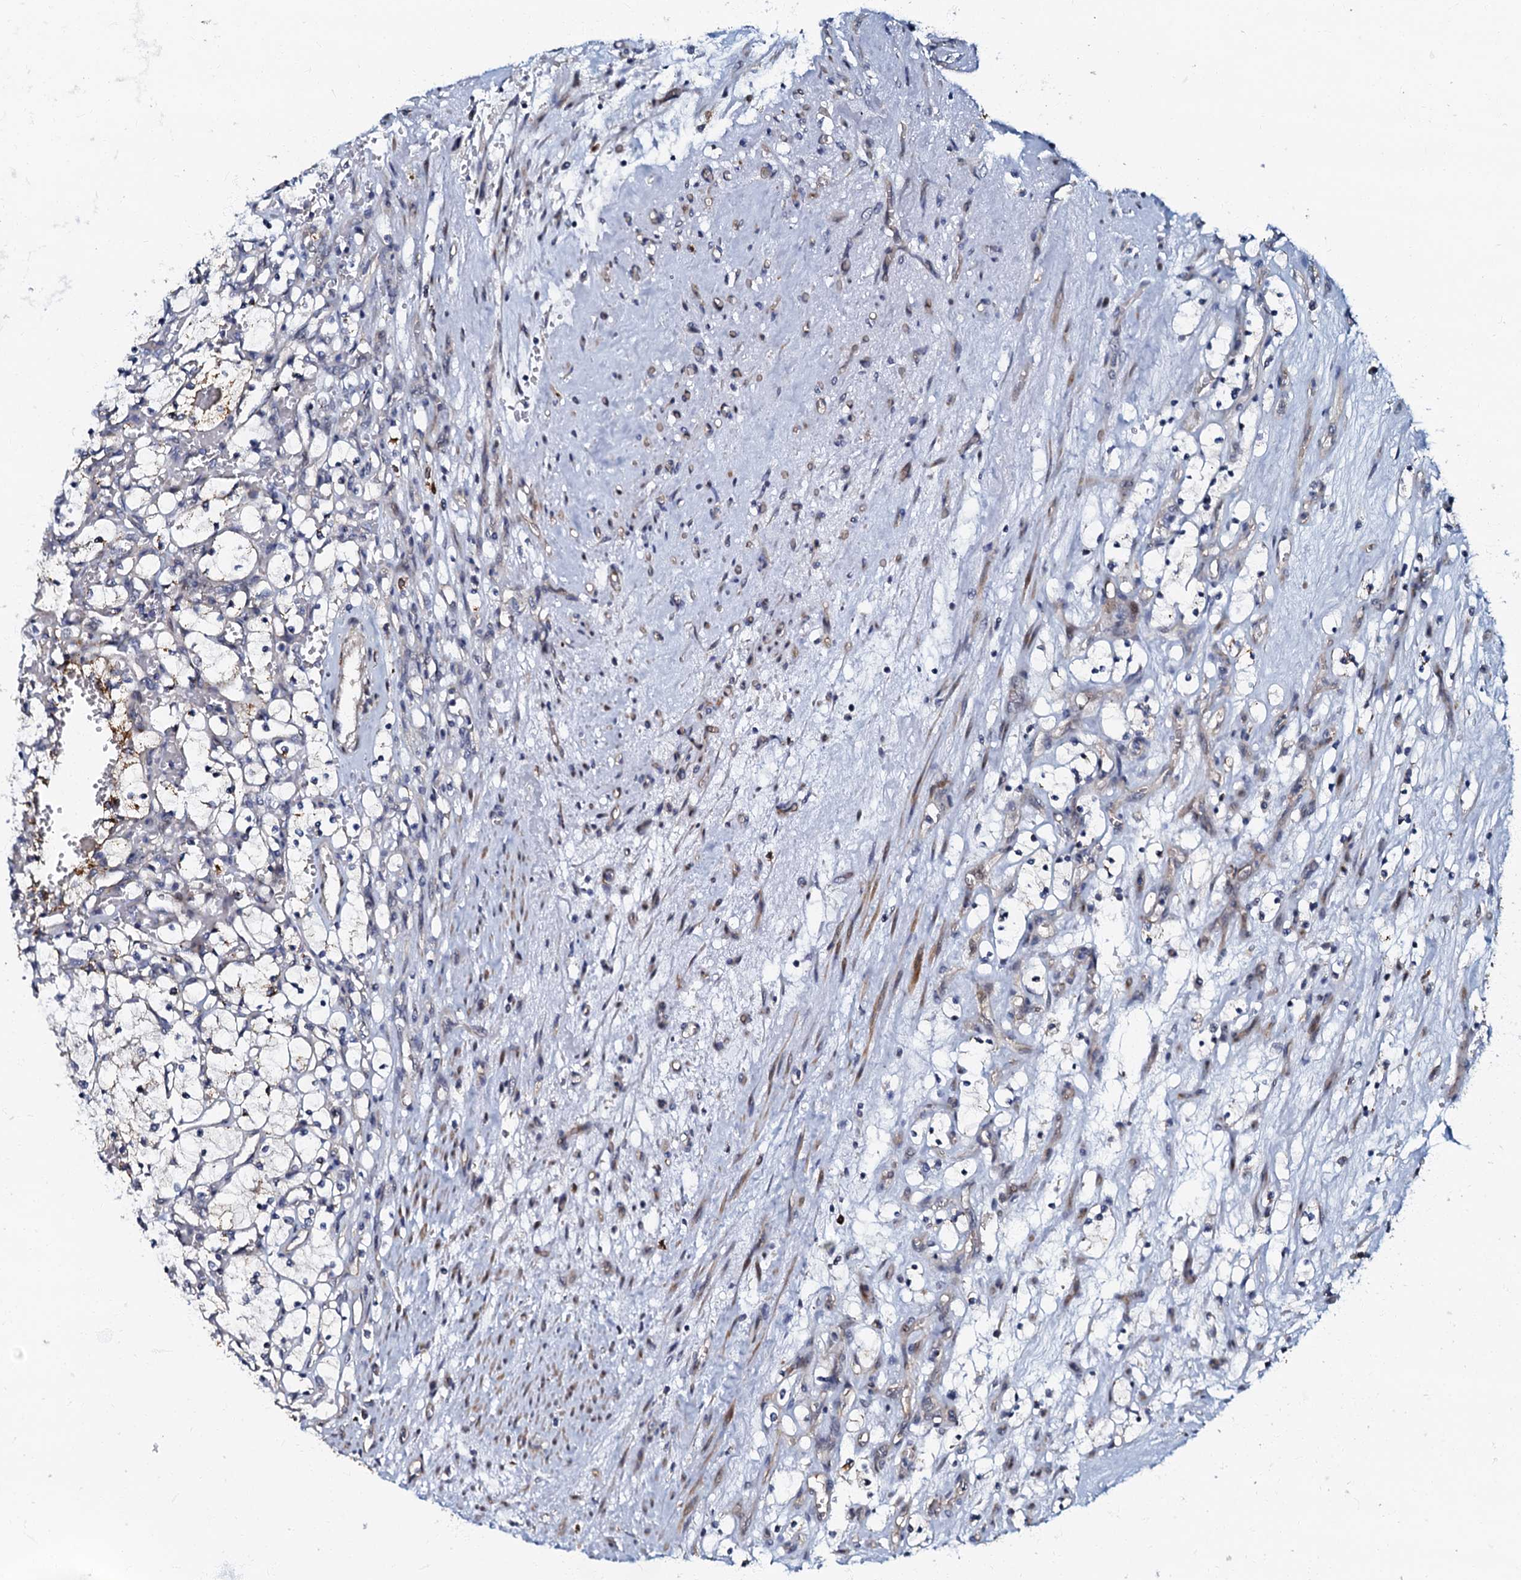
{"staining": {"intensity": "negative", "quantity": "none", "location": "none"}, "tissue": "renal cancer", "cell_type": "Tumor cells", "image_type": "cancer", "snomed": [{"axis": "morphology", "description": "Adenocarcinoma, NOS"}, {"axis": "topography", "description": "Kidney"}], "caption": "Human renal cancer stained for a protein using IHC demonstrates no staining in tumor cells.", "gene": "OLAH", "patient": {"sex": "female", "age": 69}}